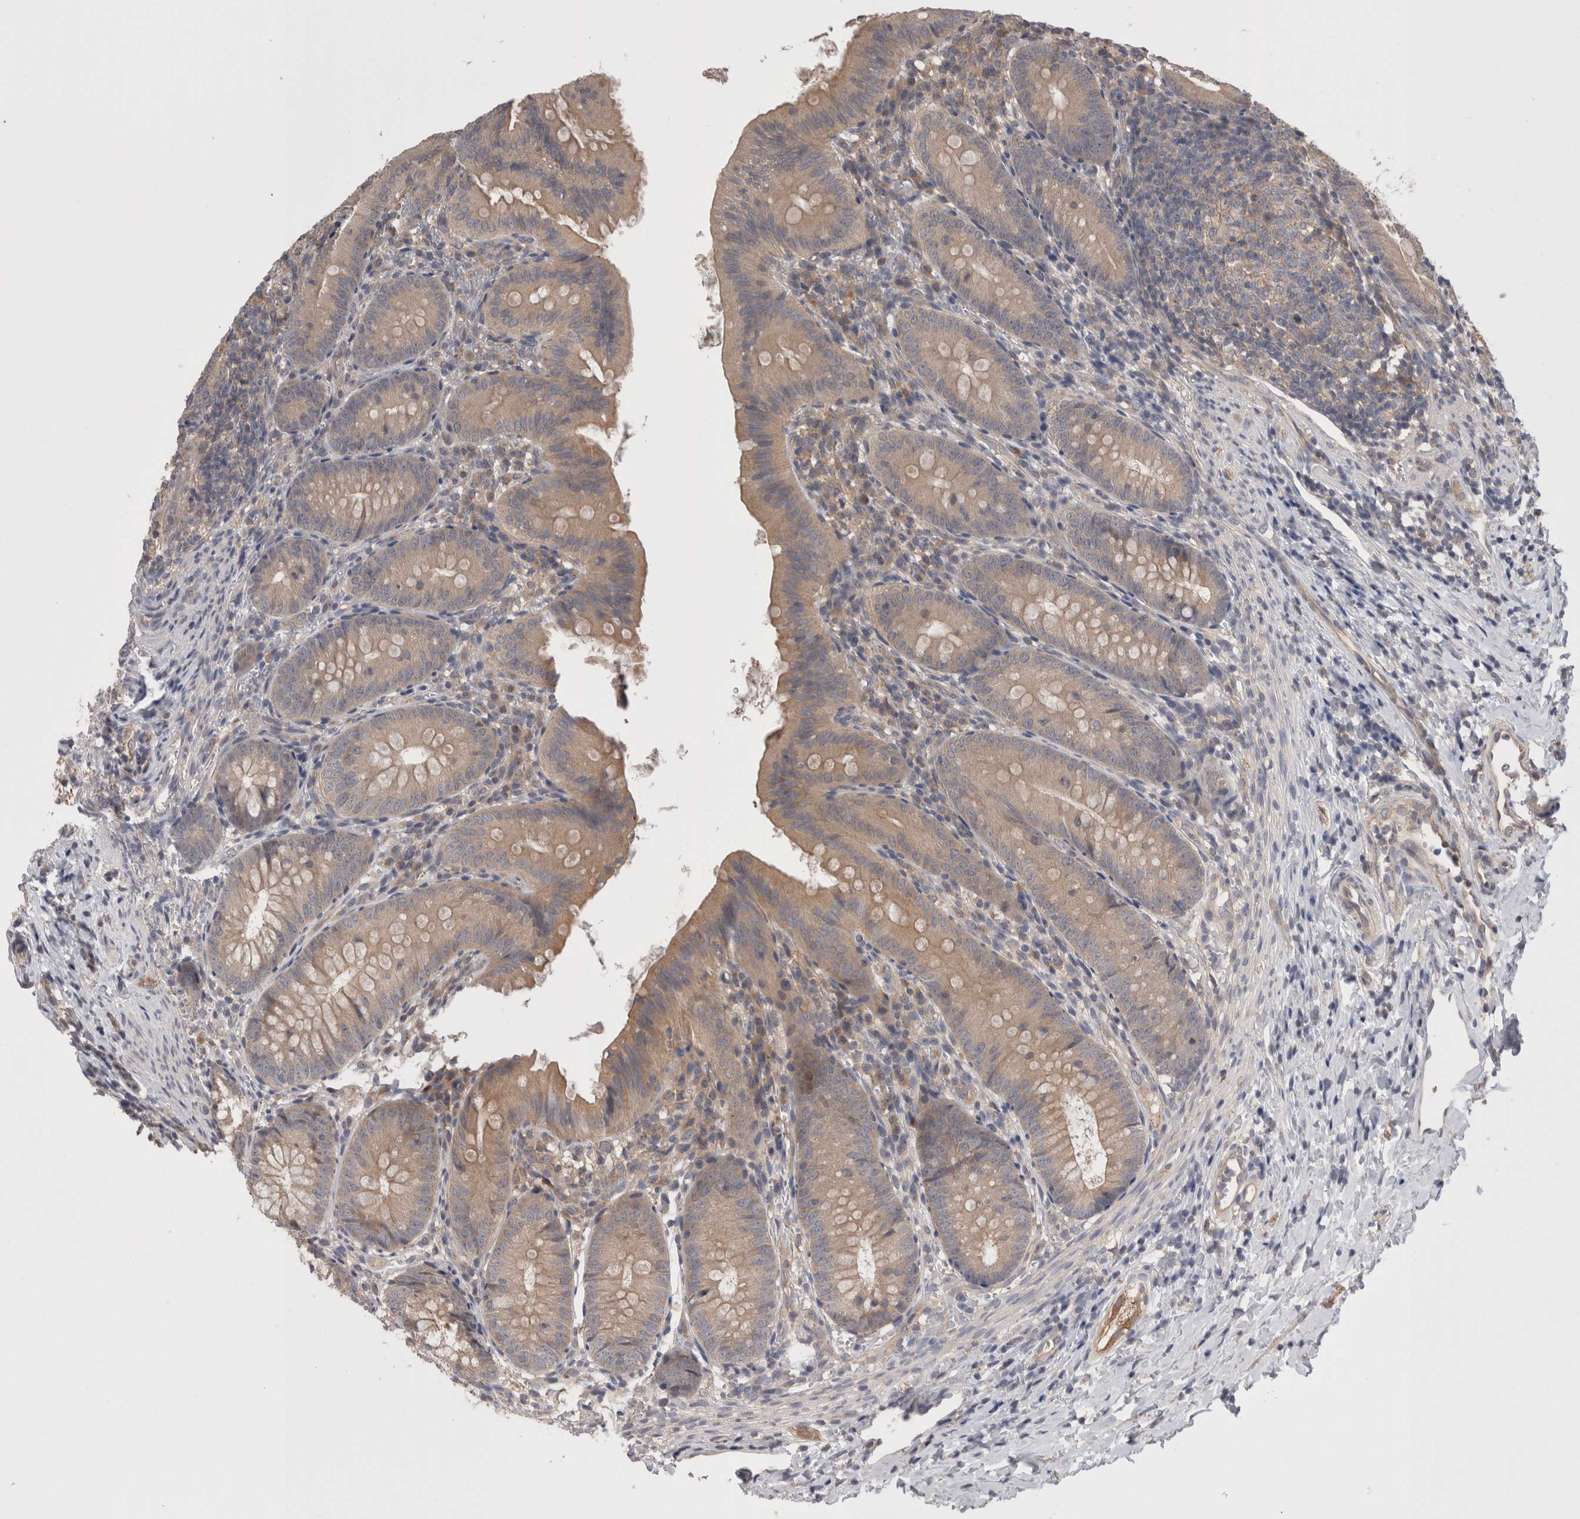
{"staining": {"intensity": "moderate", "quantity": "25%-75%", "location": "cytoplasmic/membranous"}, "tissue": "appendix", "cell_type": "Glandular cells", "image_type": "normal", "snomed": [{"axis": "morphology", "description": "Normal tissue, NOS"}, {"axis": "topography", "description": "Appendix"}], "caption": "Appendix stained for a protein (brown) displays moderate cytoplasmic/membranous positive staining in approximately 25%-75% of glandular cells.", "gene": "DCTN6", "patient": {"sex": "male", "age": 1}}